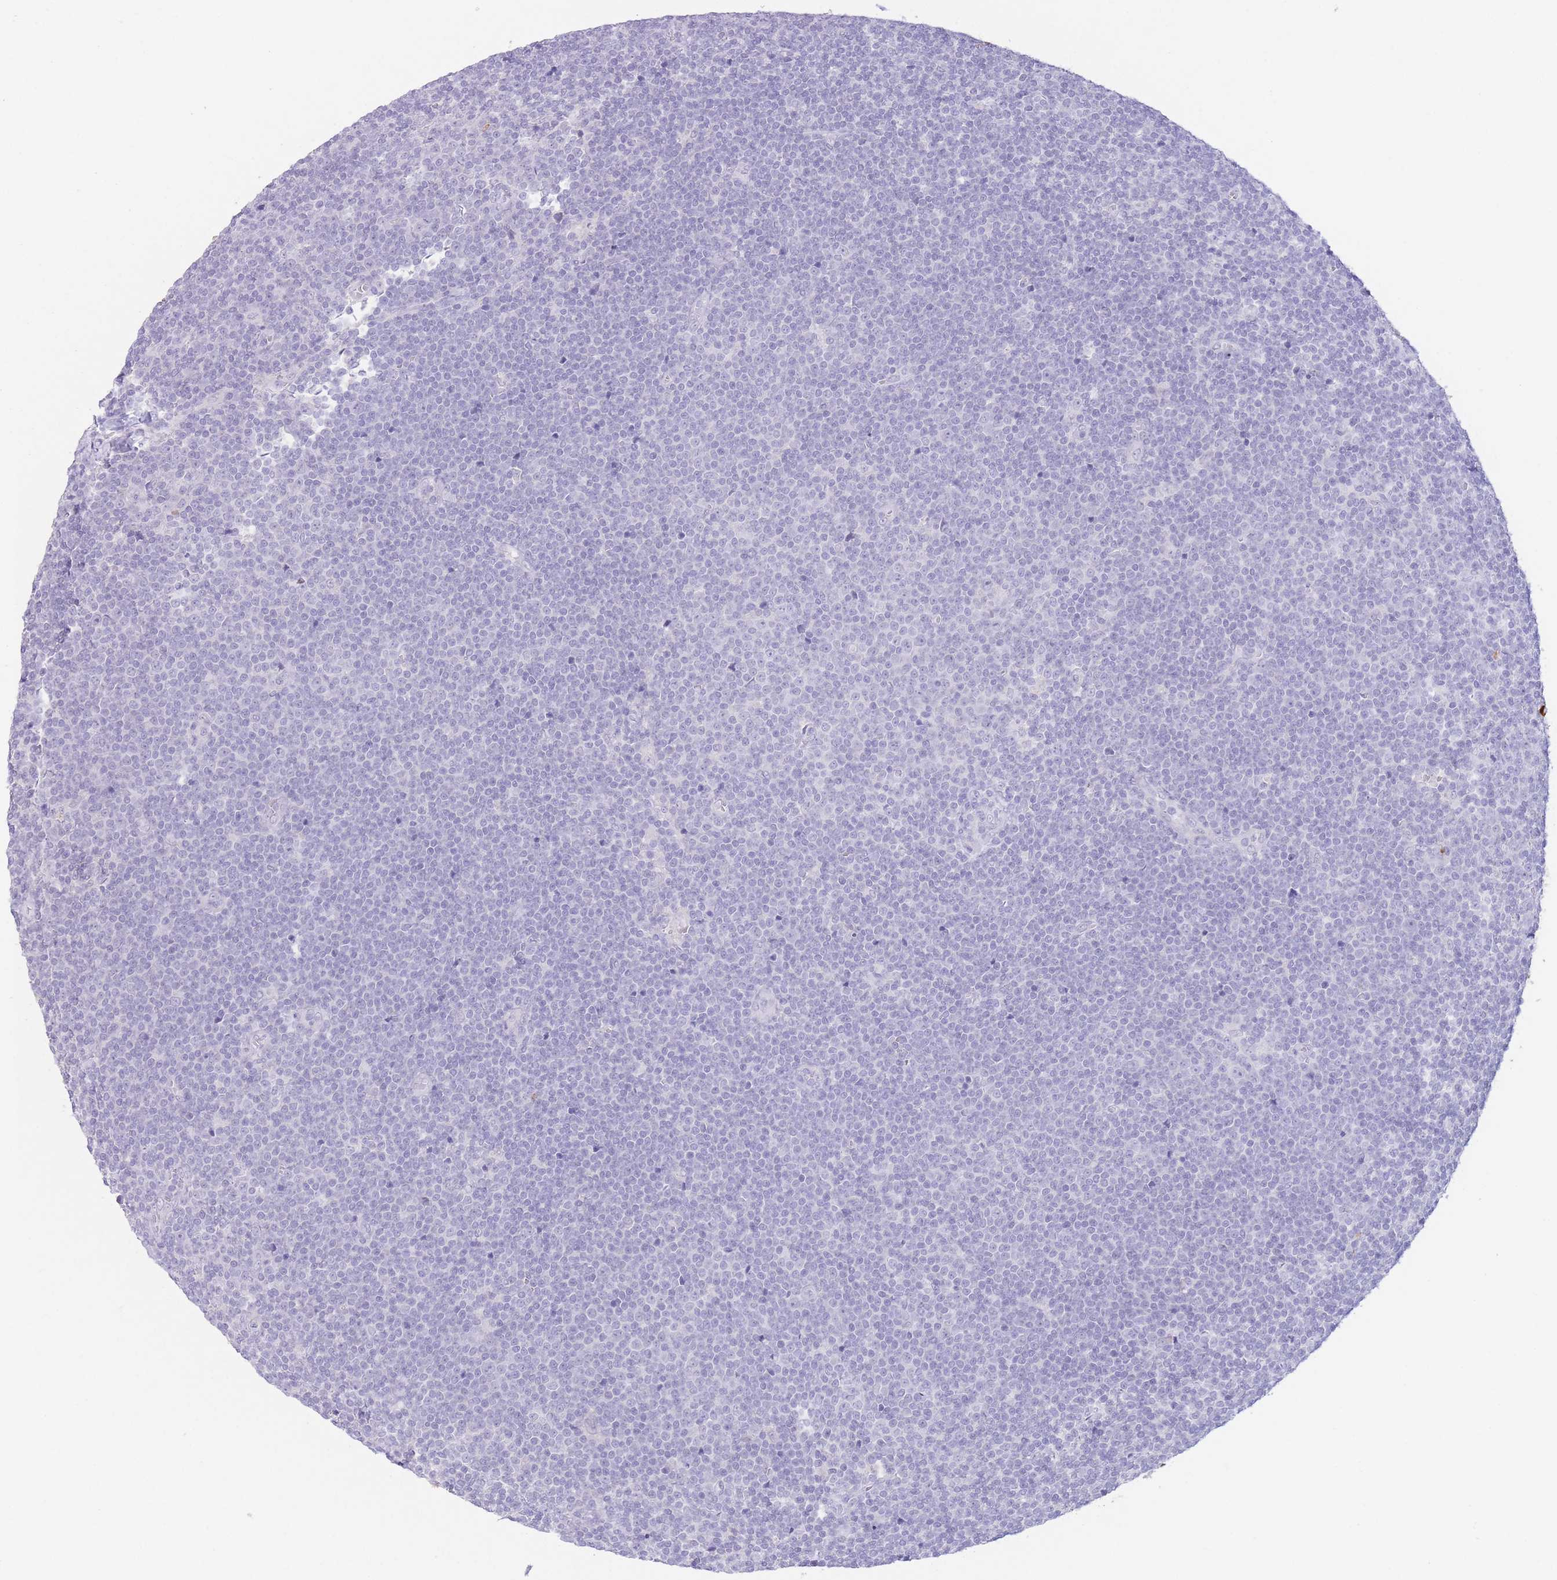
{"staining": {"intensity": "negative", "quantity": "none", "location": "none"}, "tissue": "lymphoma", "cell_type": "Tumor cells", "image_type": "cancer", "snomed": [{"axis": "morphology", "description": "Malignant lymphoma, non-Hodgkin's type, Low grade"}, {"axis": "topography", "description": "Lymph node"}], "caption": "This is an immunohistochemistry (IHC) image of human malignant lymphoma, non-Hodgkin's type (low-grade). There is no expression in tumor cells.", "gene": "LCLAT1", "patient": {"sex": "male", "age": 48}}